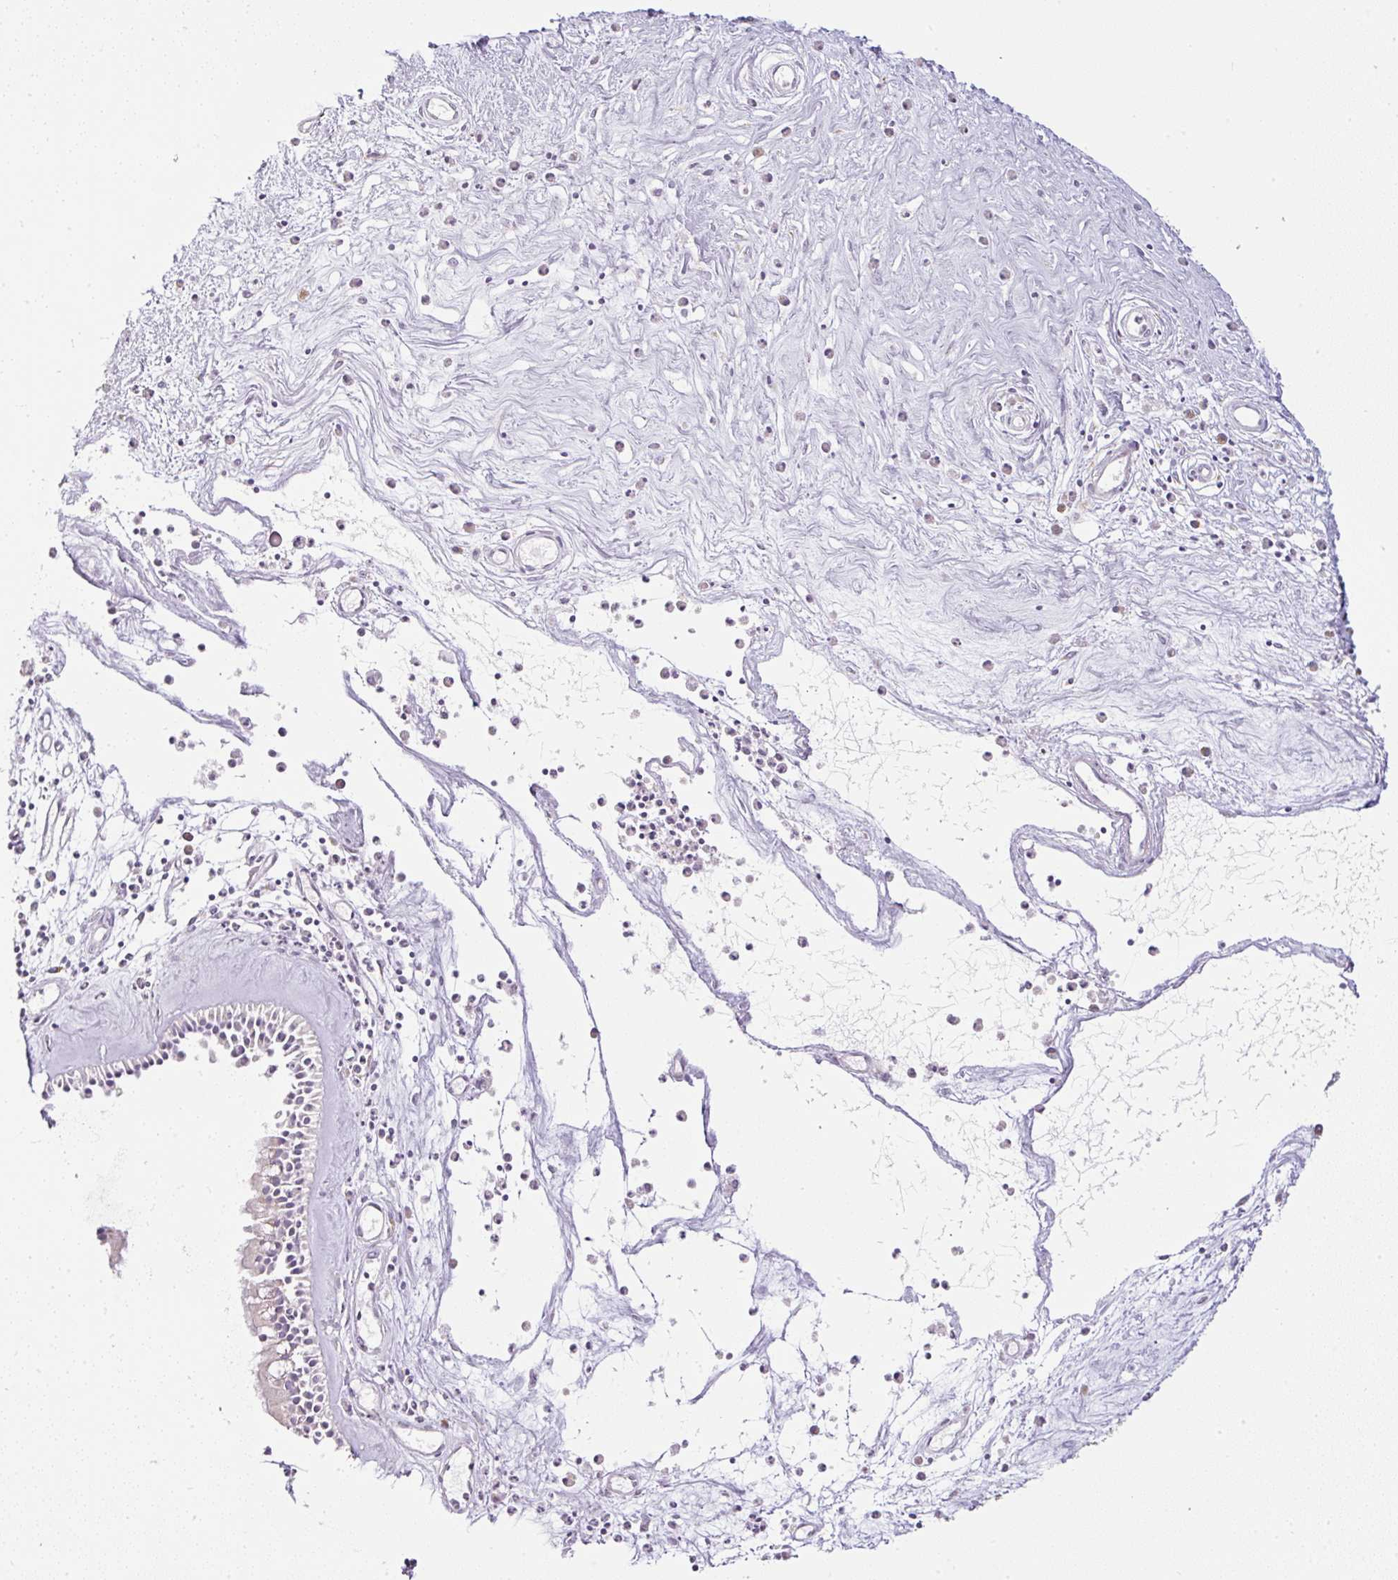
{"staining": {"intensity": "moderate", "quantity": "25%-75%", "location": "cytoplasmic/membranous"}, "tissue": "nasopharynx", "cell_type": "Respiratory epithelial cells", "image_type": "normal", "snomed": [{"axis": "morphology", "description": "Normal tissue, NOS"}, {"axis": "morphology", "description": "Inflammation, NOS"}, {"axis": "topography", "description": "Nasopharynx"}], "caption": "Brown immunohistochemical staining in benign nasopharynx reveals moderate cytoplasmic/membranous staining in about 25%-75% of respiratory epithelial cells.", "gene": "MLX", "patient": {"sex": "male", "age": 61}}